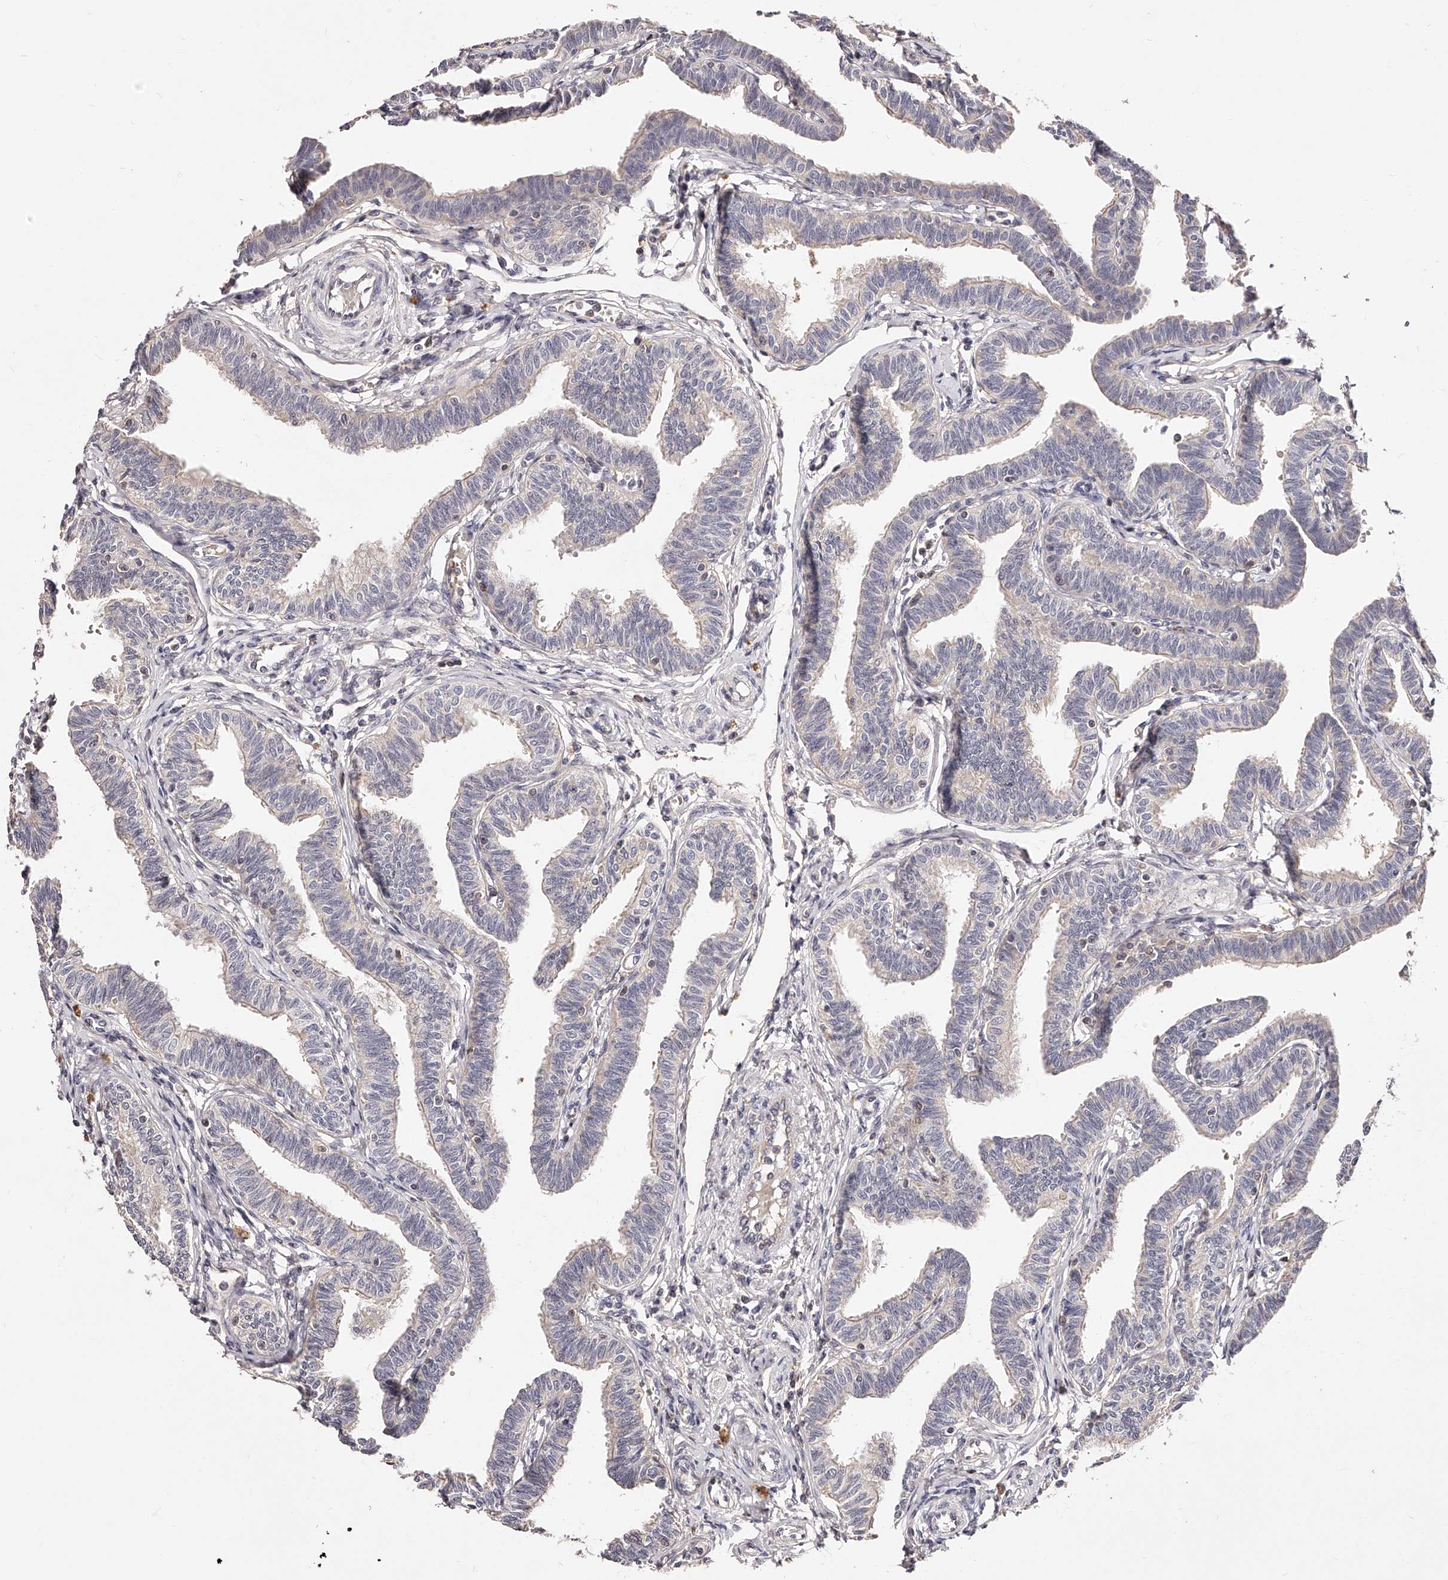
{"staining": {"intensity": "negative", "quantity": "none", "location": "none"}, "tissue": "fallopian tube", "cell_type": "Glandular cells", "image_type": "normal", "snomed": [{"axis": "morphology", "description": "Normal tissue, NOS"}, {"axis": "topography", "description": "Fallopian tube"}, {"axis": "topography", "description": "Ovary"}], "caption": "Photomicrograph shows no significant protein positivity in glandular cells of benign fallopian tube. (Stains: DAB (3,3'-diaminobenzidine) immunohistochemistry with hematoxylin counter stain, Microscopy: brightfield microscopy at high magnification).", "gene": "PHACTR1", "patient": {"sex": "female", "age": 23}}